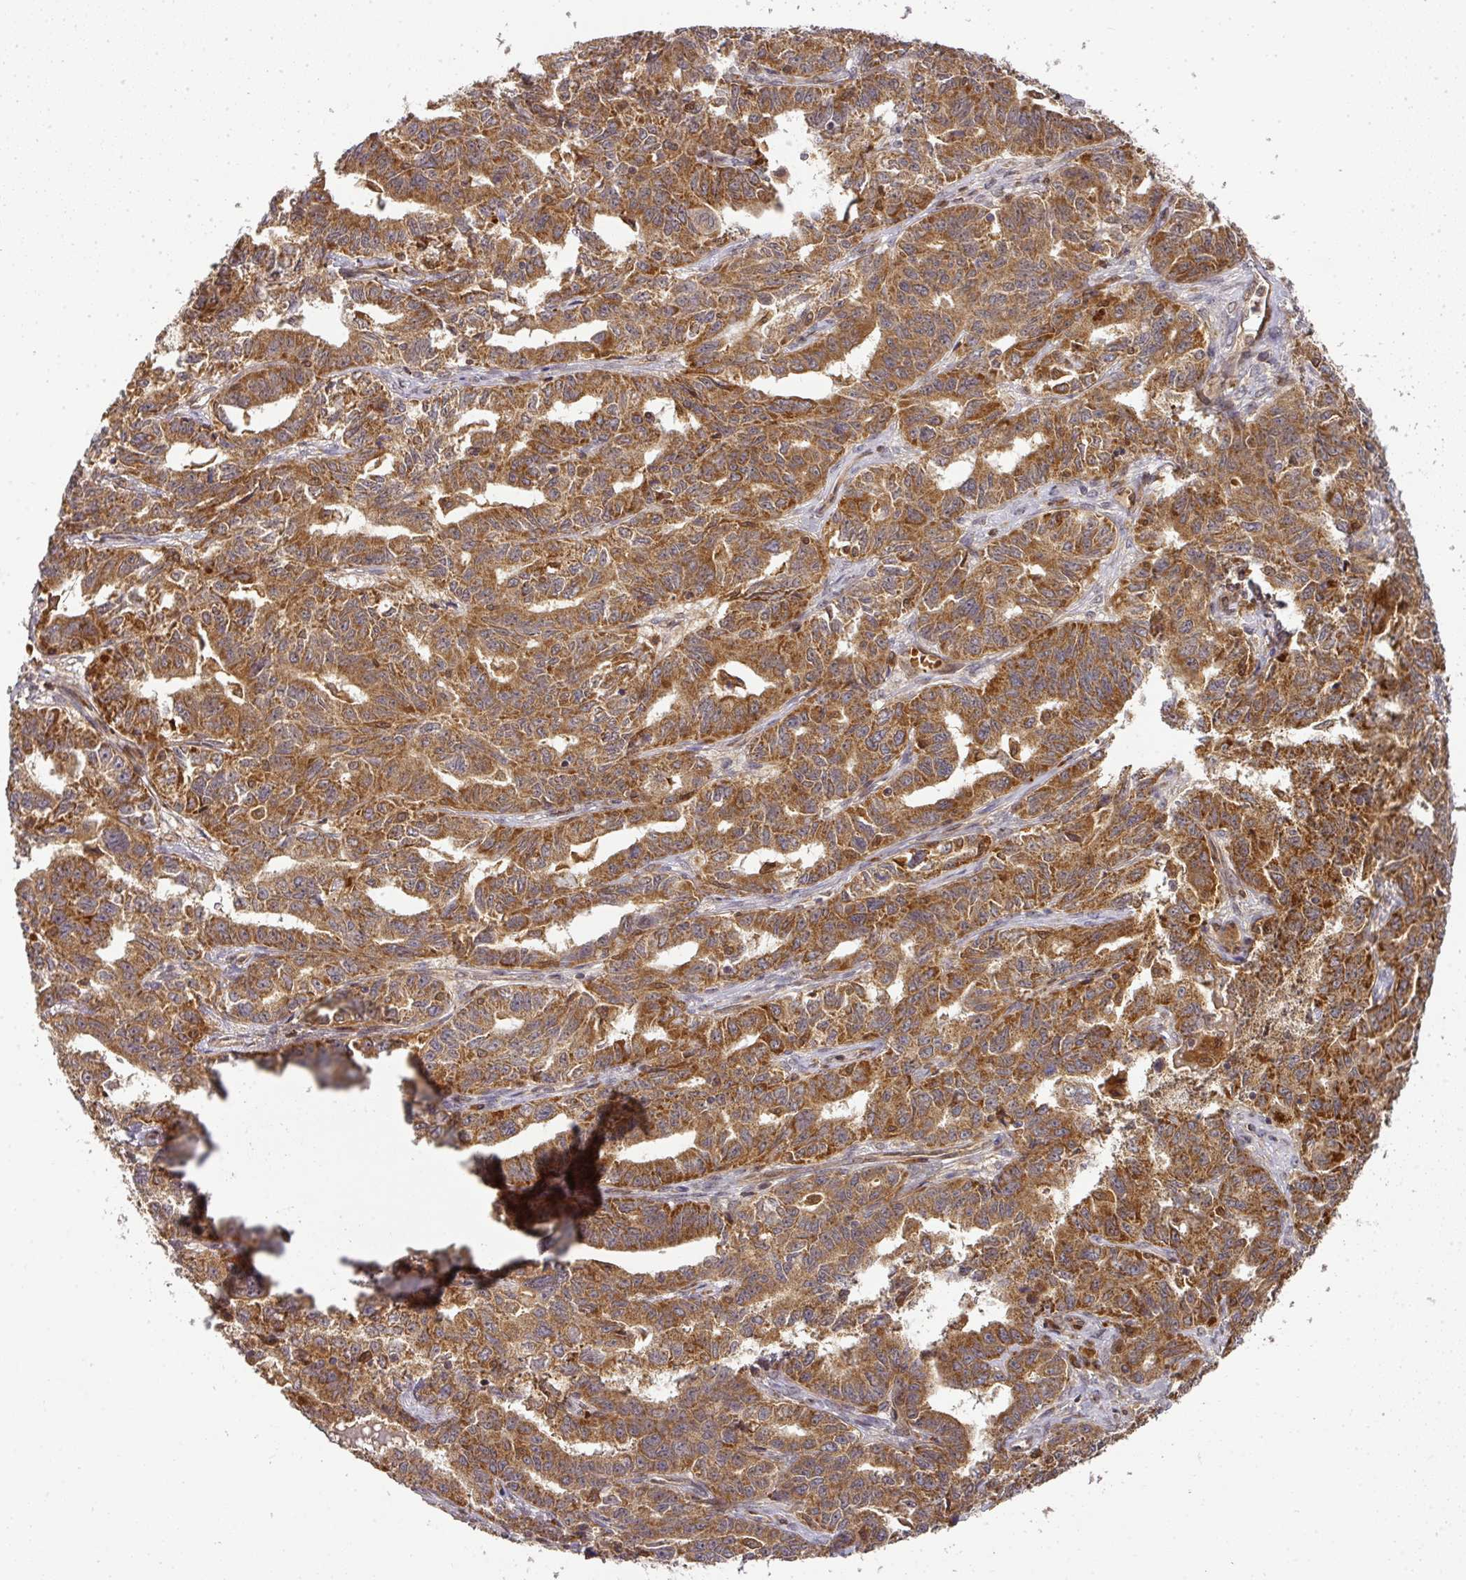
{"staining": {"intensity": "strong", "quantity": ">75%", "location": "cytoplasmic/membranous"}, "tissue": "ovarian cancer", "cell_type": "Tumor cells", "image_type": "cancer", "snomed": [{"axis": "morphology", "description": "Adenocarcinoma, NOS"}, {"axis": "morphology", "description": "Carcinoma, endometroid"}, {"axis": "topography", "description": "Ovary"}], "caption": "High-magnification brightfield microscopy of ovarian endometroid carcinoma stained with DAB (3,3'-diaminobenzidine) (brown) and counterstained with hematoxylin (blue). tumor cells exhibit strong cytoplasmic/membranous positivity is appreciated in approximately>75% of cells. (brown staining indicates protein expression, while blue staining denotes nuclei).", "gene": "MALSU1", "patient": {"sex": "female", "age": 72}}